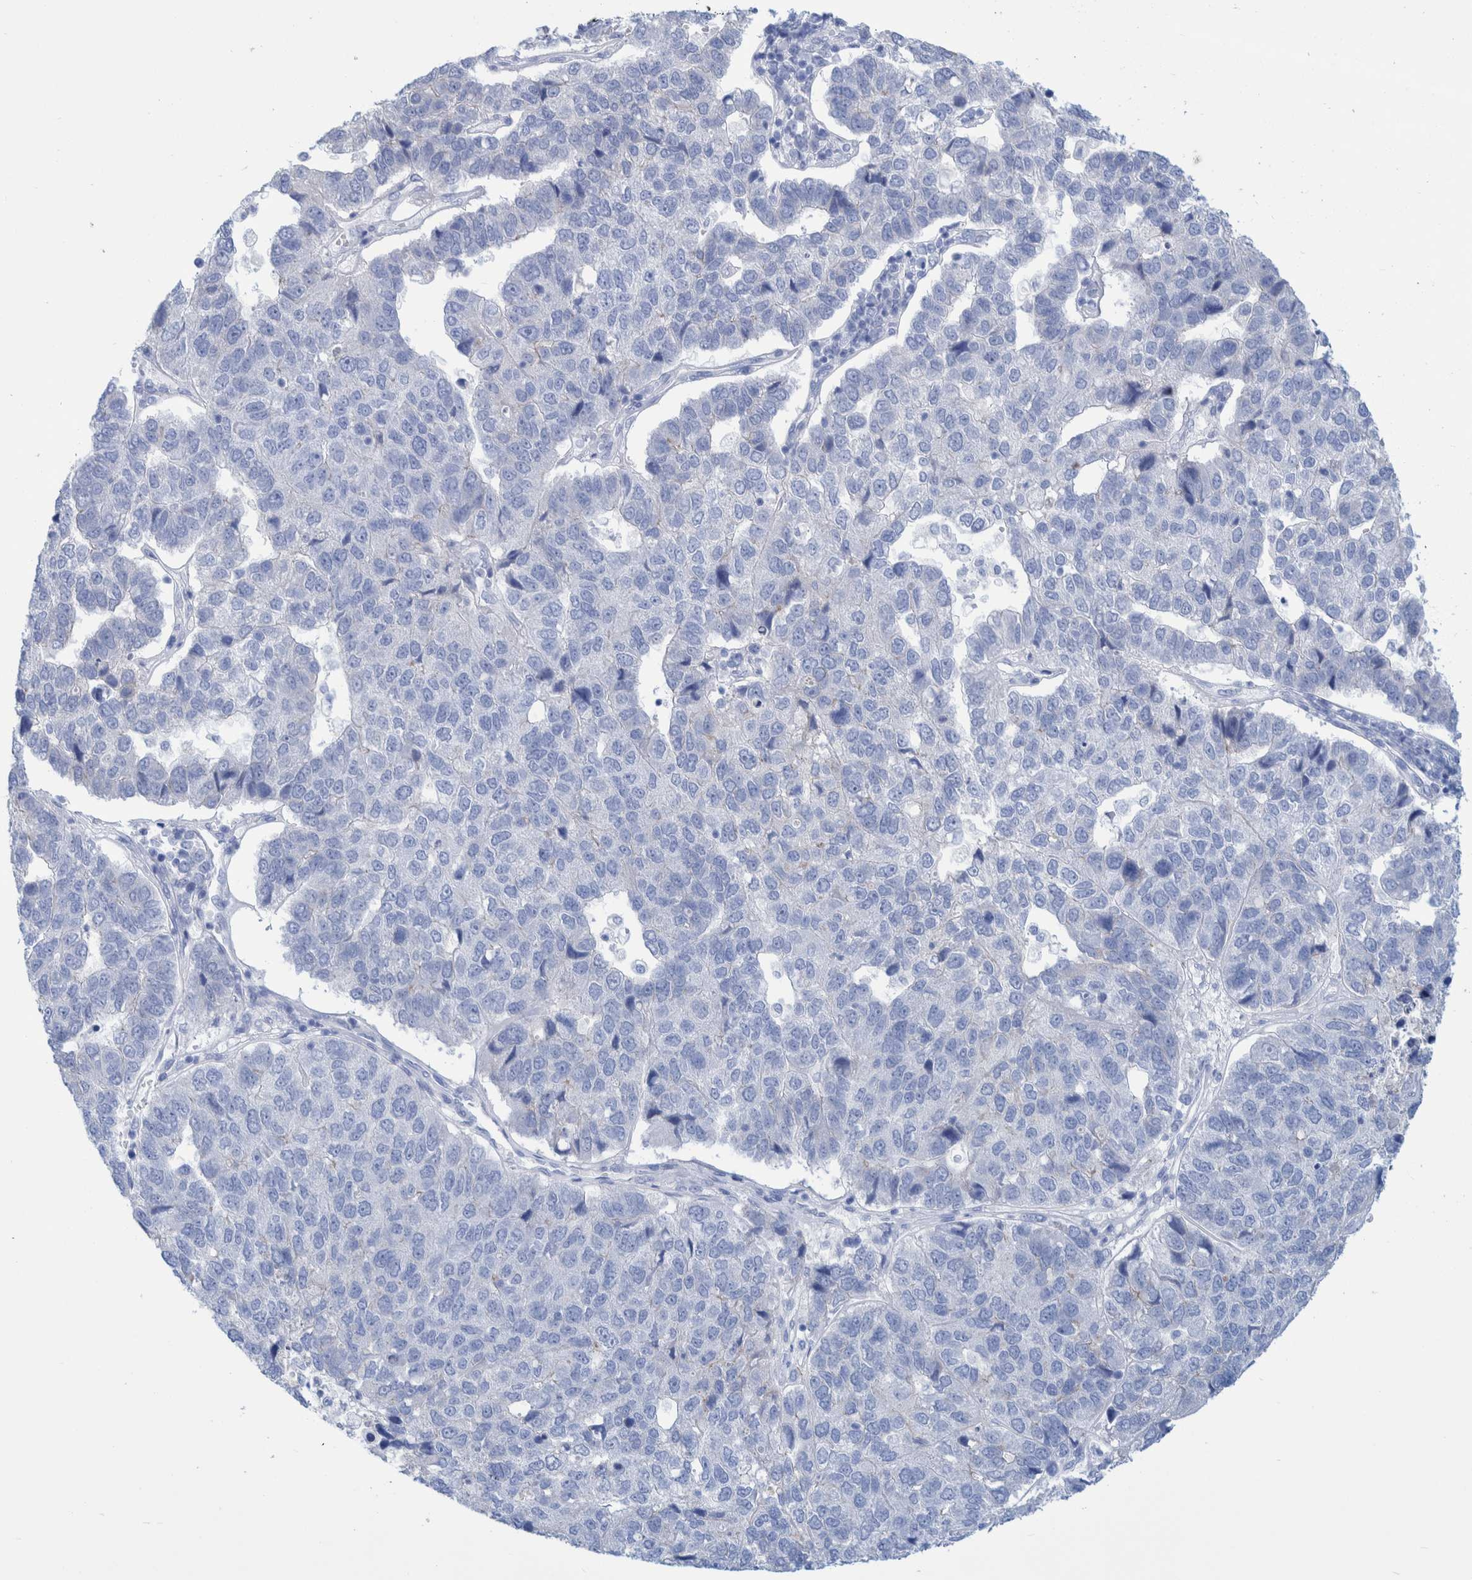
{"staining": {"intensity": "negative", "quantity": "none", "location": "none"}, "tissue": "pancreatic cancer", "cell_type": "Tumor cells", "image_type": "cancer", "snomed": [{"axis": "morphology", "description": "Adenocarcinoma, NOS"}, {"axis": "topography", "description": "Pancreas"}], "caption": "Pancreatic adenocarcinoma stained for a protein using immunohistochemistry (IHC) reveals no expression tumor cells.", "gene": "PERP", "patient": {"sex": "female", "age": 61}}